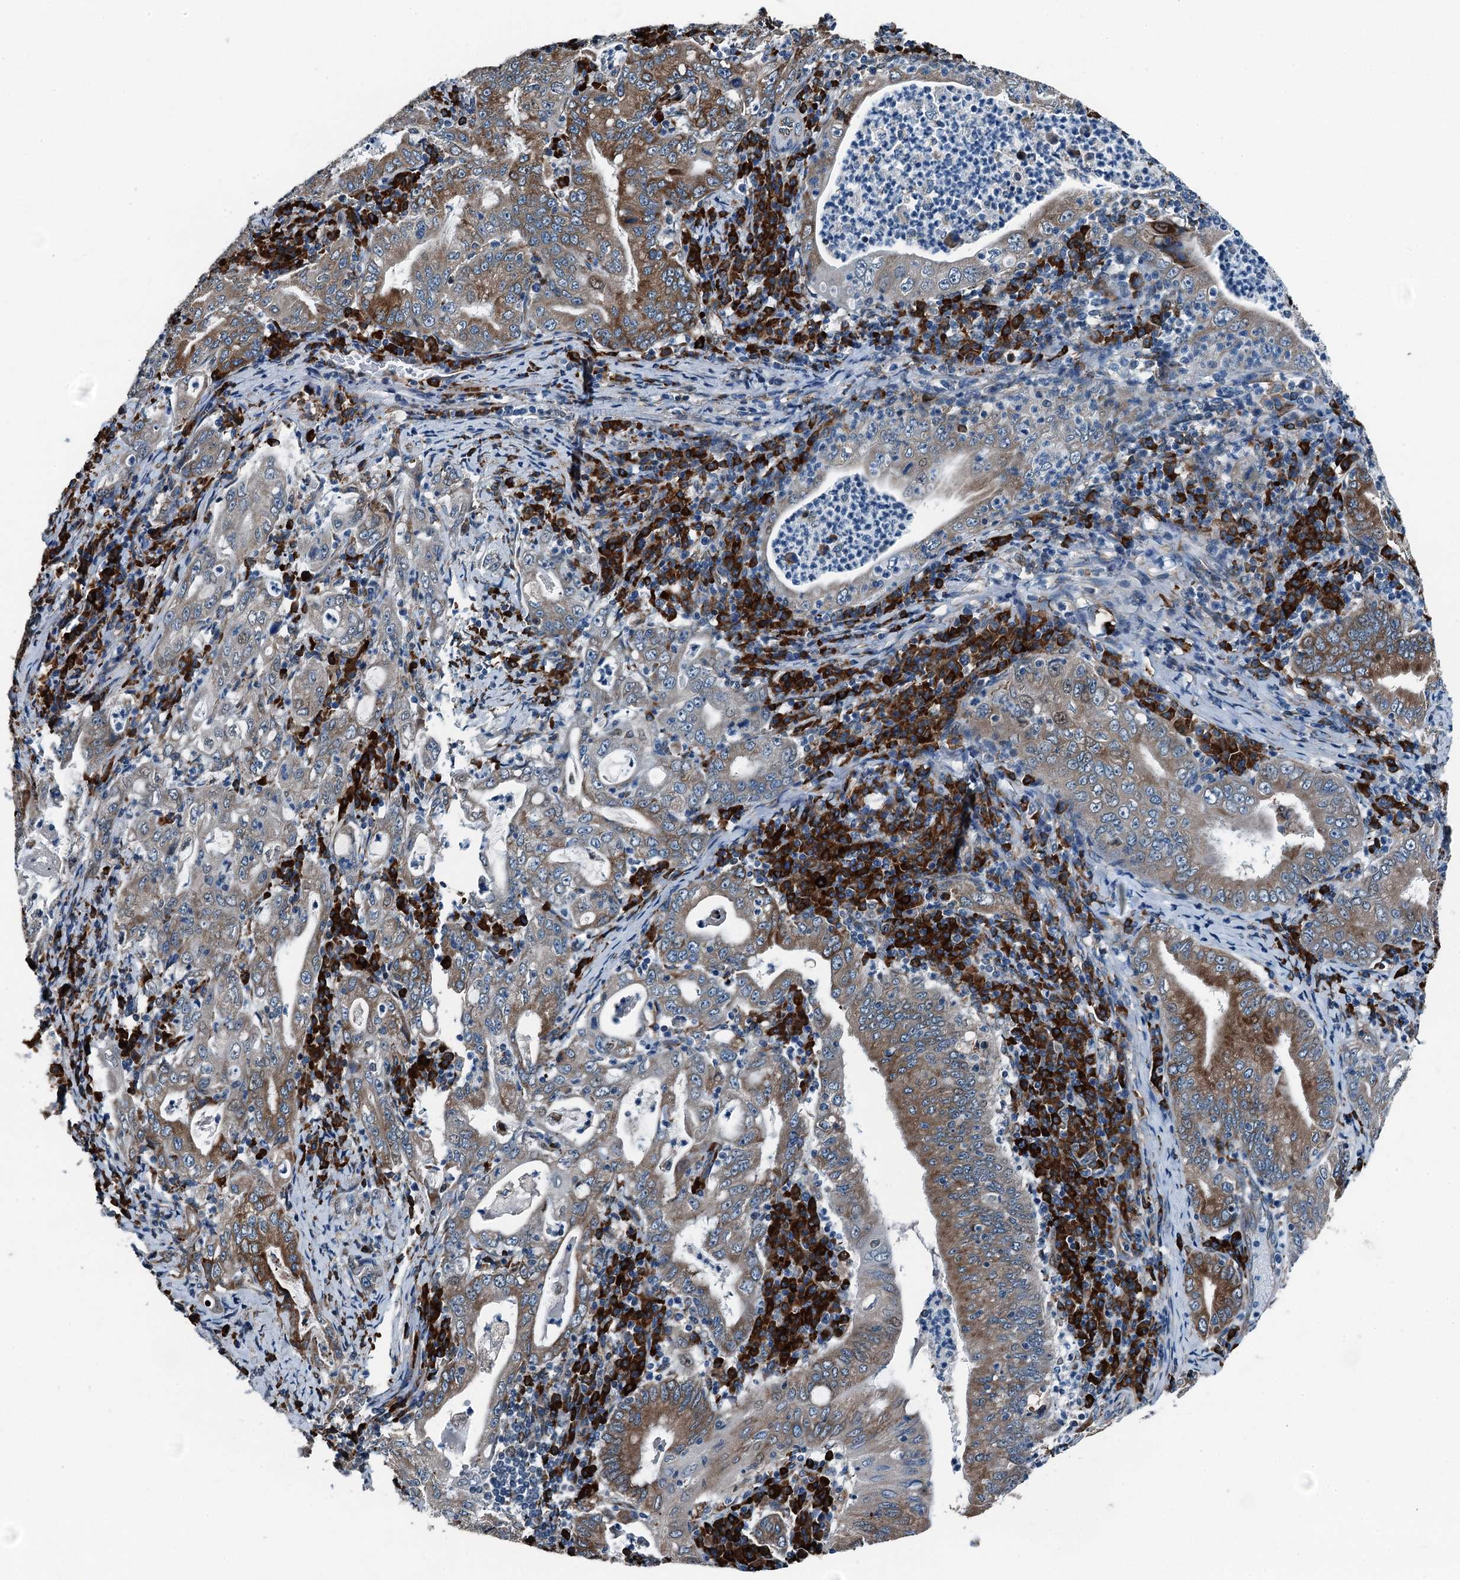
{"staining": {"intensity": "moderate", "quantity": "25%-75%", "location": "cytoplasmic/membranous"}, "tissue": "stomach cancer", "cell_type": "Tumor cells", "image_type": "cancer", "snomed": [{"axis": "morphology", "description": "Normal tissue, NOS"}, {"axis": "morphology", "description": "Adenocarcinoma, NOS"}, {"axis": "topography", "description": "Esophagus"}, {"axis": "topography", "description": "Stomach, upper"}, {"axis": "topography", "description": "Peripheral nerve tissue"}], "caption": "A high-resolution photomicrograph shows immunohistochemistry staining of stomach adenocarcinoma, which shows moderate cytoplasmic/membranous staining in approximately 25%-75% of tumor cells.", "gene": "TAMALIN", "patient": {"sex": "male", "age": 62}}